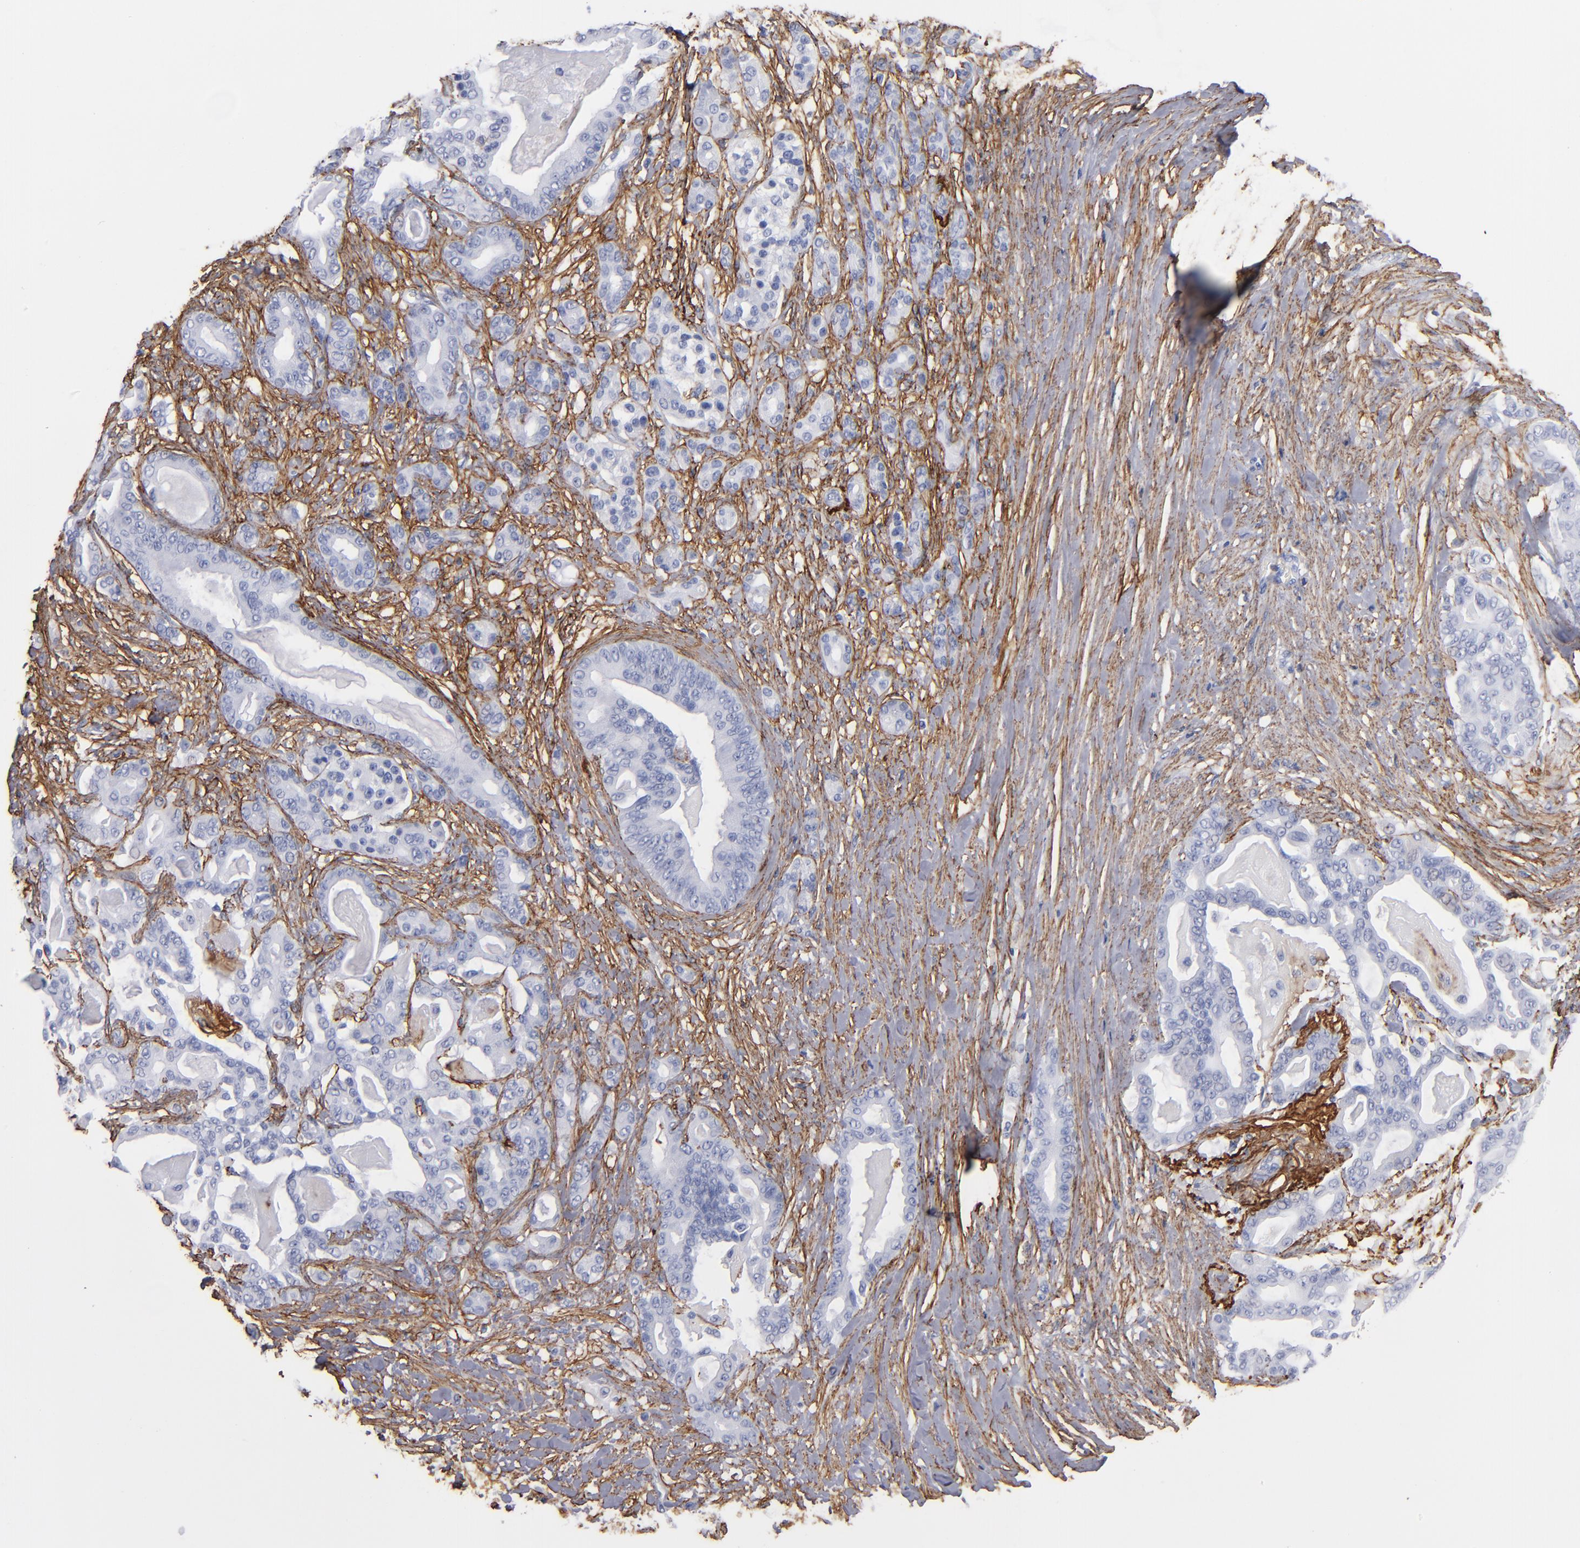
{"staining": {"intensity": "negative", "quantity": "none", "location": "none"}, "tissue": "pancreatic cancer", "cell_type": "Tumor cells", "image_type": "cancer", "snomed": [{"axis": "morphology", "description": "Adenocarcinoma, NOS"}, {"axis": "topography", "description": "Pancreas"}], "caption": "High magnification brightfield microscopy of pancreatic cancer (adenocarcinoma) stained with DAB (brown) and counterstained with hematoxylin (blue): tumor cells show no significant positivity.", "gene": "EMILIN1", "patient": {"sex": "male", "age": 63}}